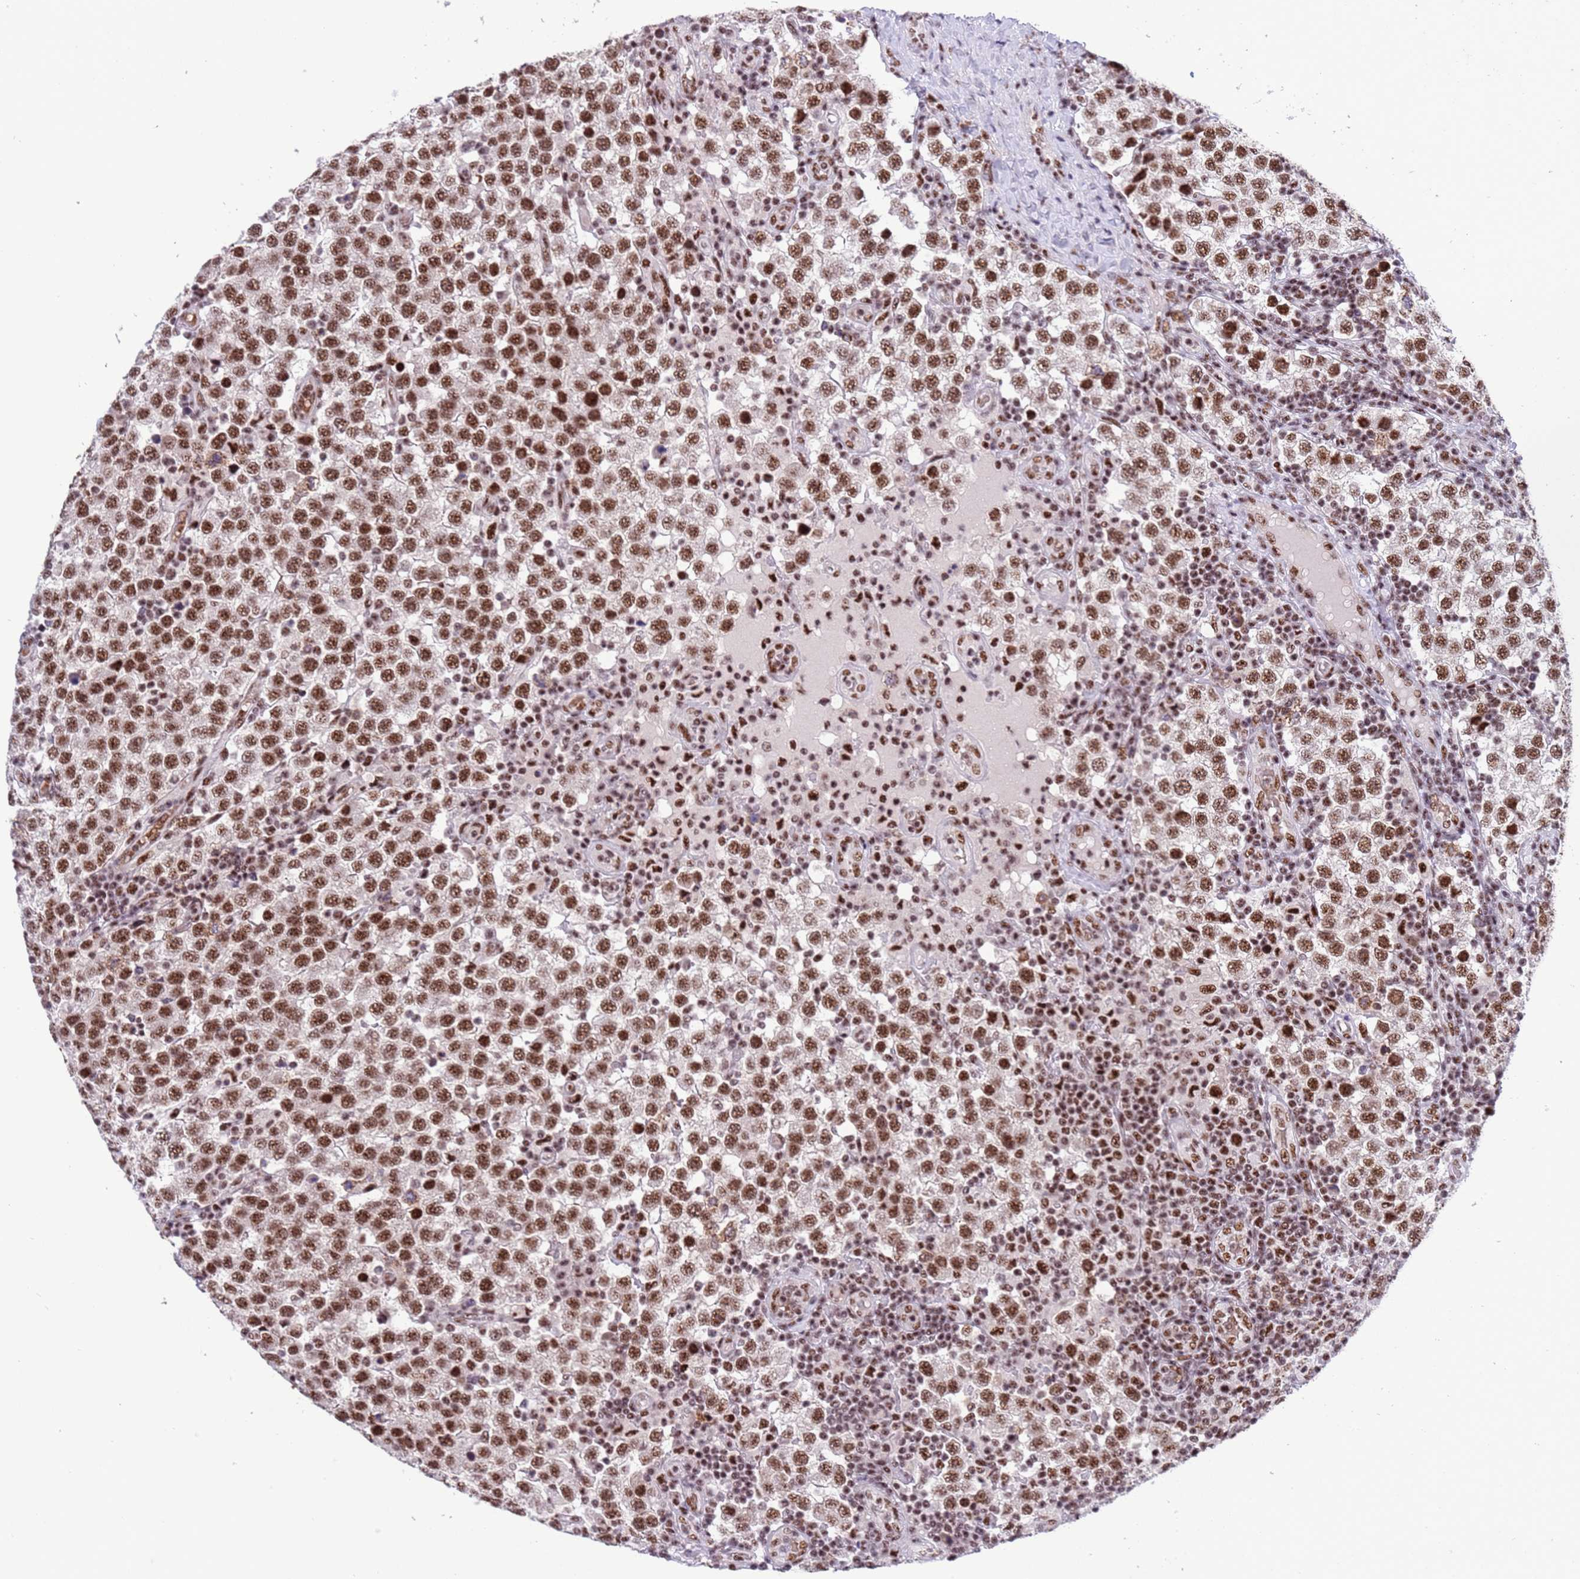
{"staining": {"intensity": "strong", "quantity": ">75%", "location": "nuclear"}, "tissue": "testis cancer", "cell_type": "Tumor cells", "image_type": "cancer", "snomed": [{"axis": "morphology", "description": "Seminoma, NOS"}, {"axis": "topography", "description": "Testis"}], "caption": "Human testis seminoma stained for a protein (brown) reveals strong nuclear positive staining in about >75% of tumor cells.", "gene": "THOC2", "patient": {"sex": "male", "age": 34}}